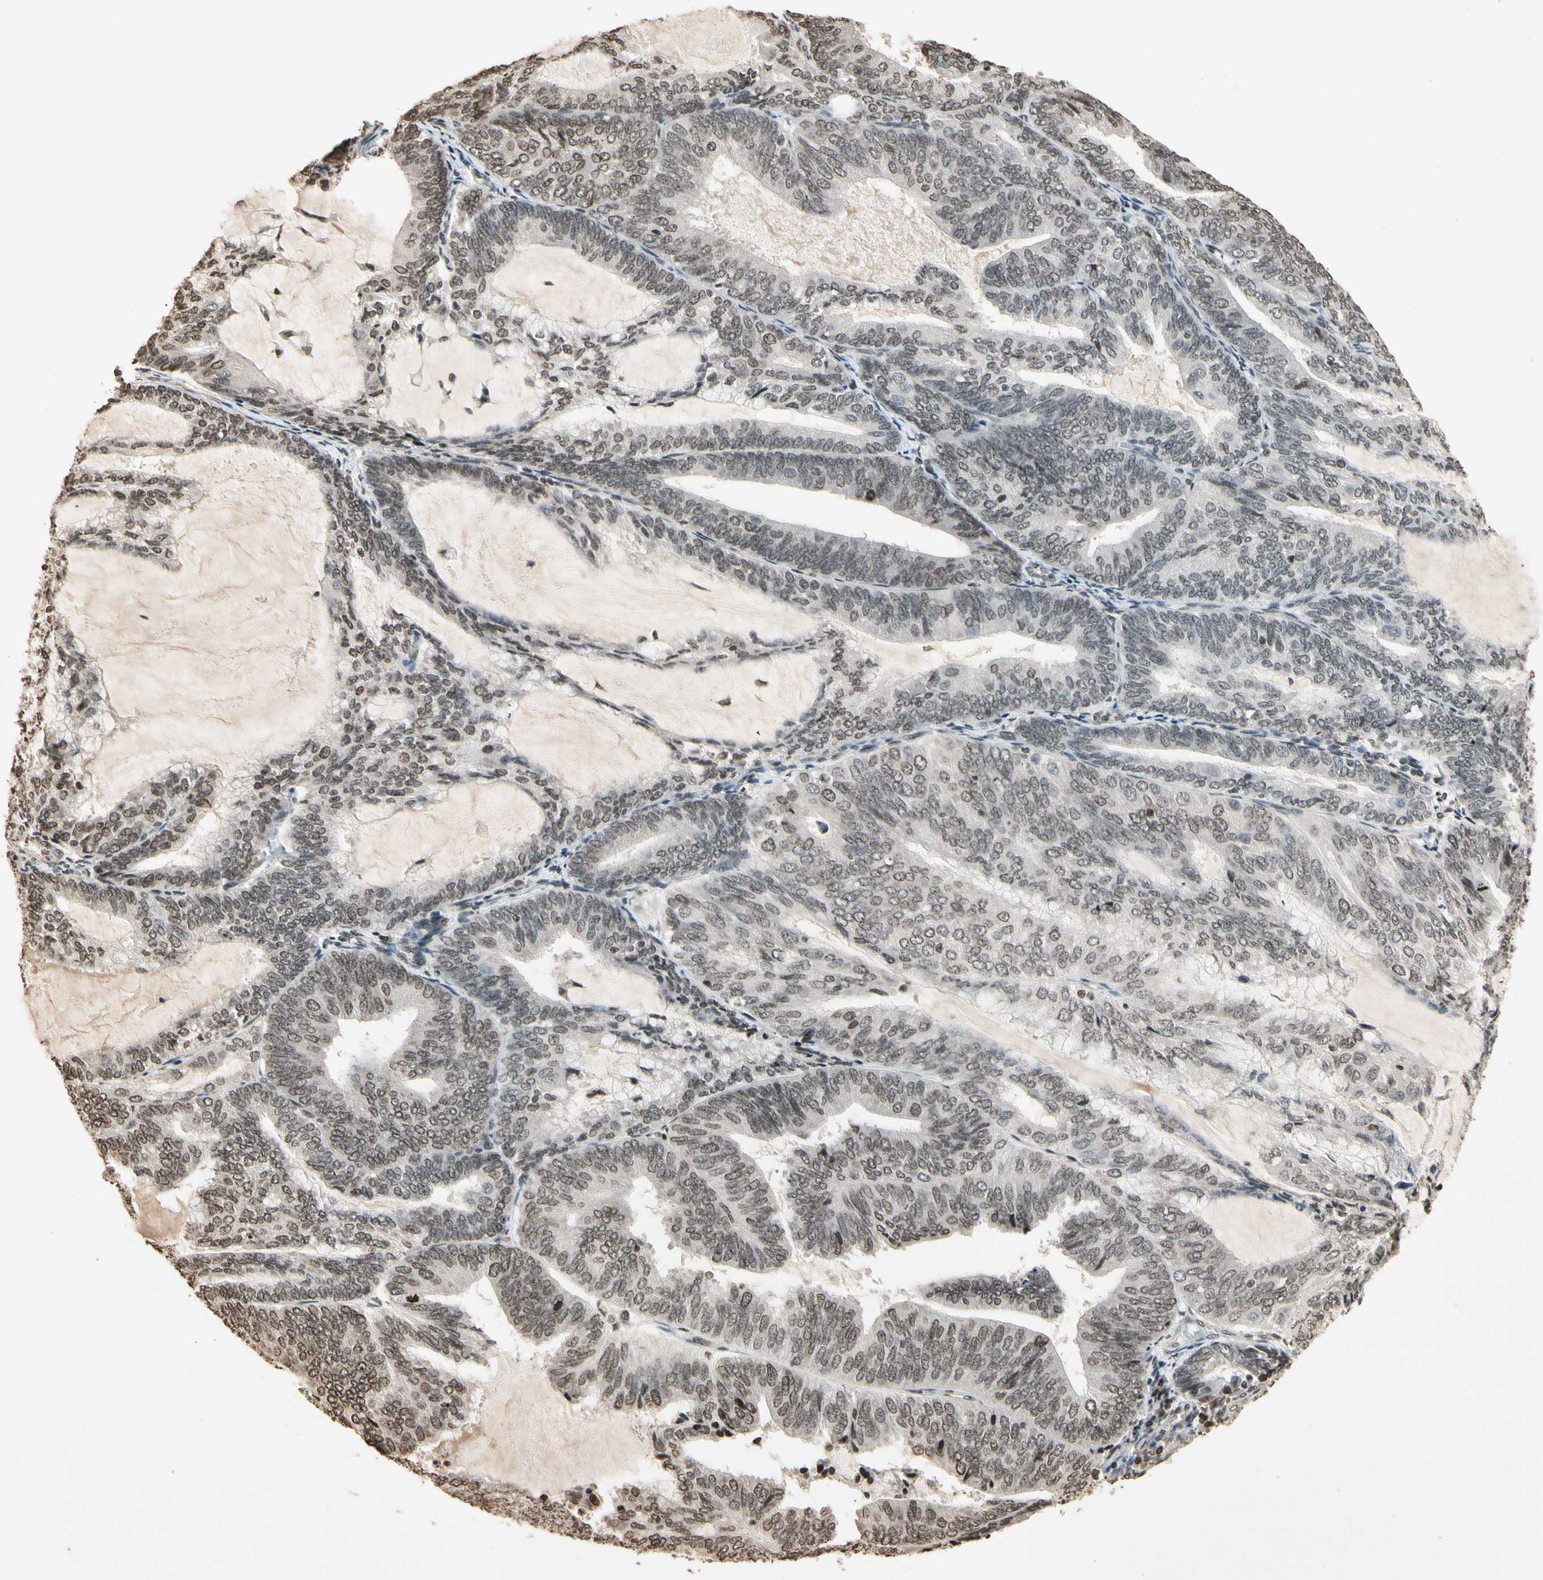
{"staining": {"intensity": "weak", "quantity": "25%-75%", "location": "nuclear"}, "tissue": "endometrial cancer", "cell_type": "Tumor cells", "image_type": "cancer", "snomed": [{"axis": "morphology", "description": "Adenocarcinoma, NOS"}, {"axis": "topography", "description": "Endometrium"}], "caption": "Protein staining of endometrial cancer (adenocarcinoma) tissue reveals weak nuclear expression in about 25%-75% of tumor cells.", "gene": "TOP1", "patient": {"sex": "female", "age": 81}}